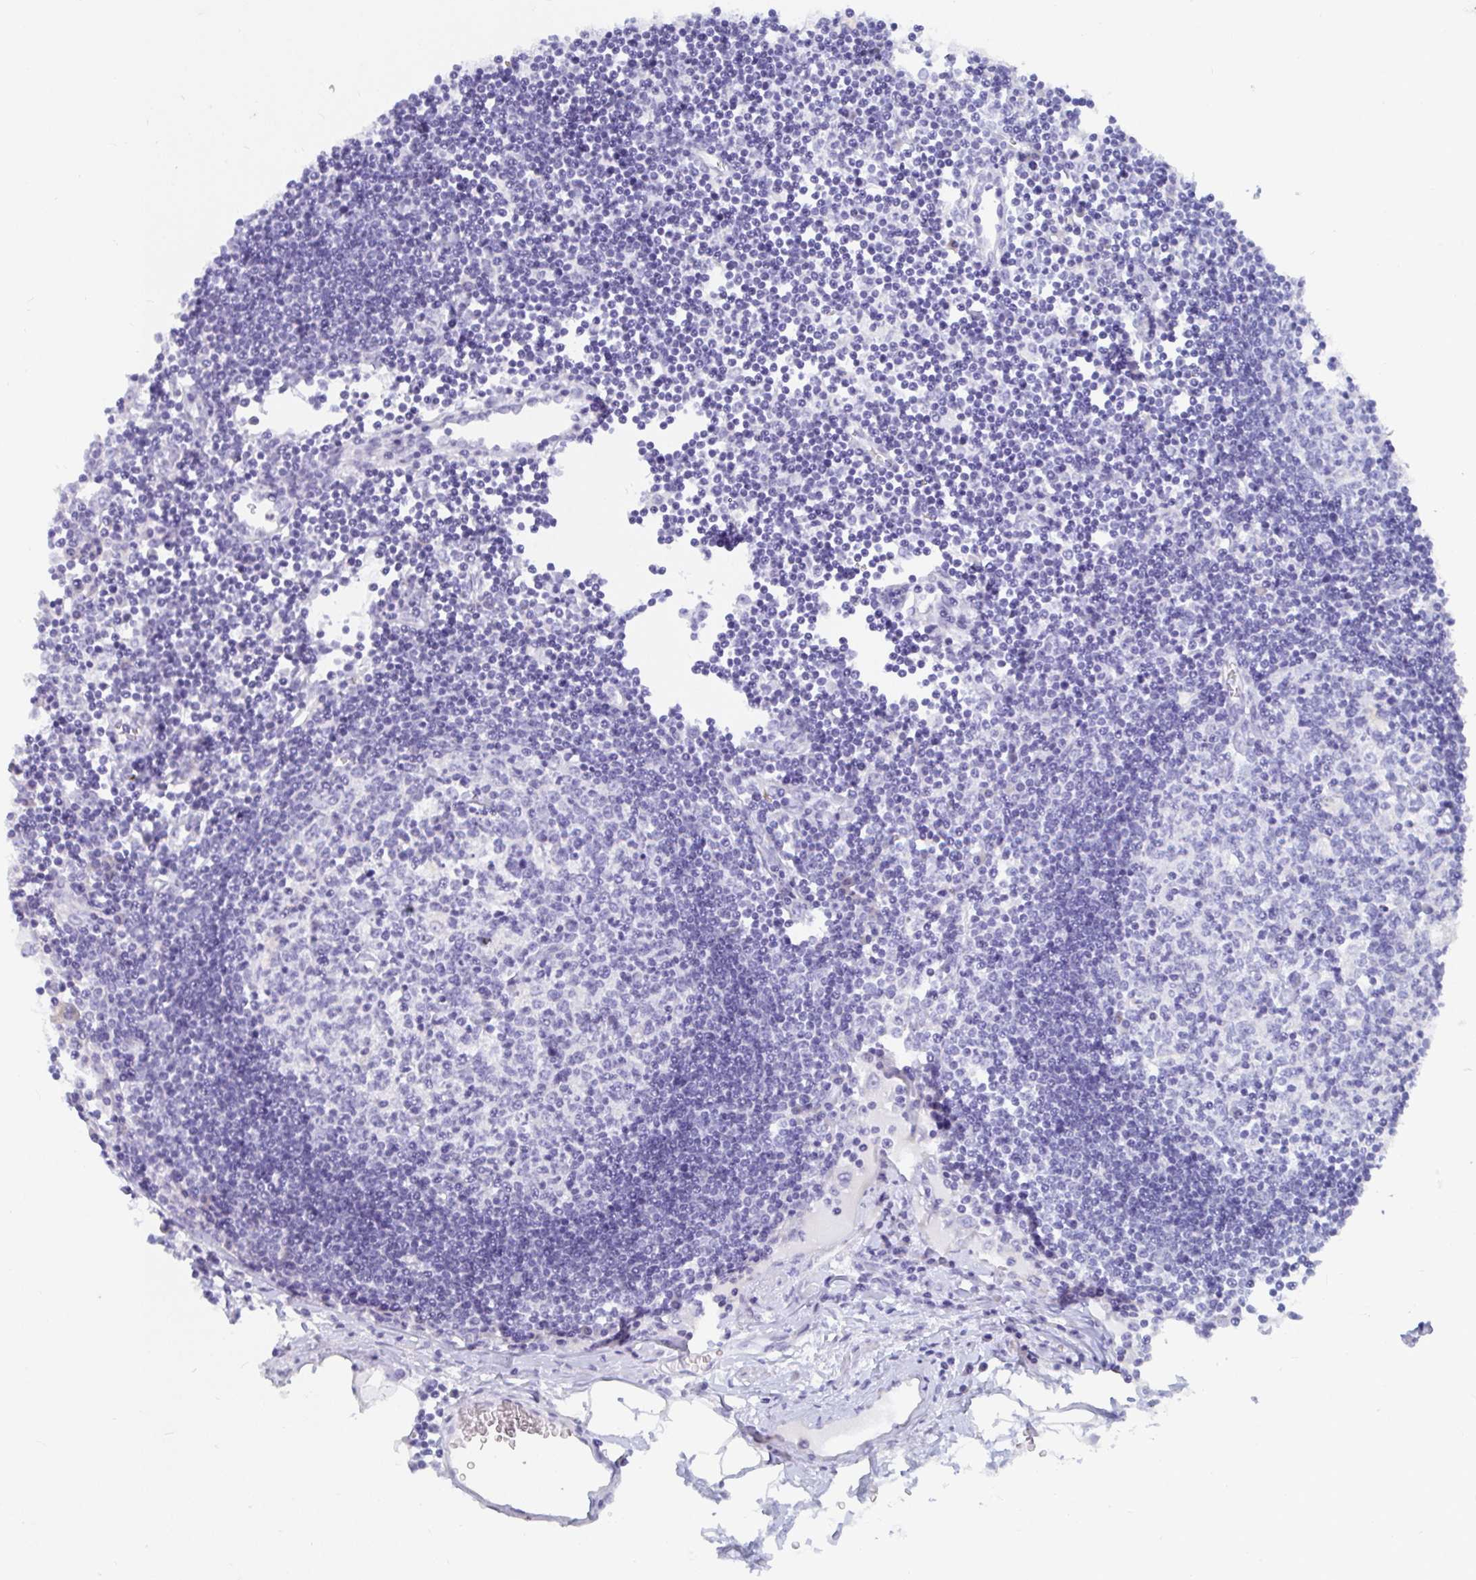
{"staining": {"intensity": "negative", "quantity": "none", "location": "none"}, "tissue": "lymph node", "cell_type": "Germinal center cells", "image_type": "normal", "snomed": [{"axis": "morphology", "description": "Normal tissue, NOS"}, {"axis": "topography", "description": "Lymph node"}], "caption": "Immunohistochemical staining of benign lymph node reveals no significant staining in germinal center cells.", "gene": "CLDN8", "patient": {"sex": "female", "age": 65}}